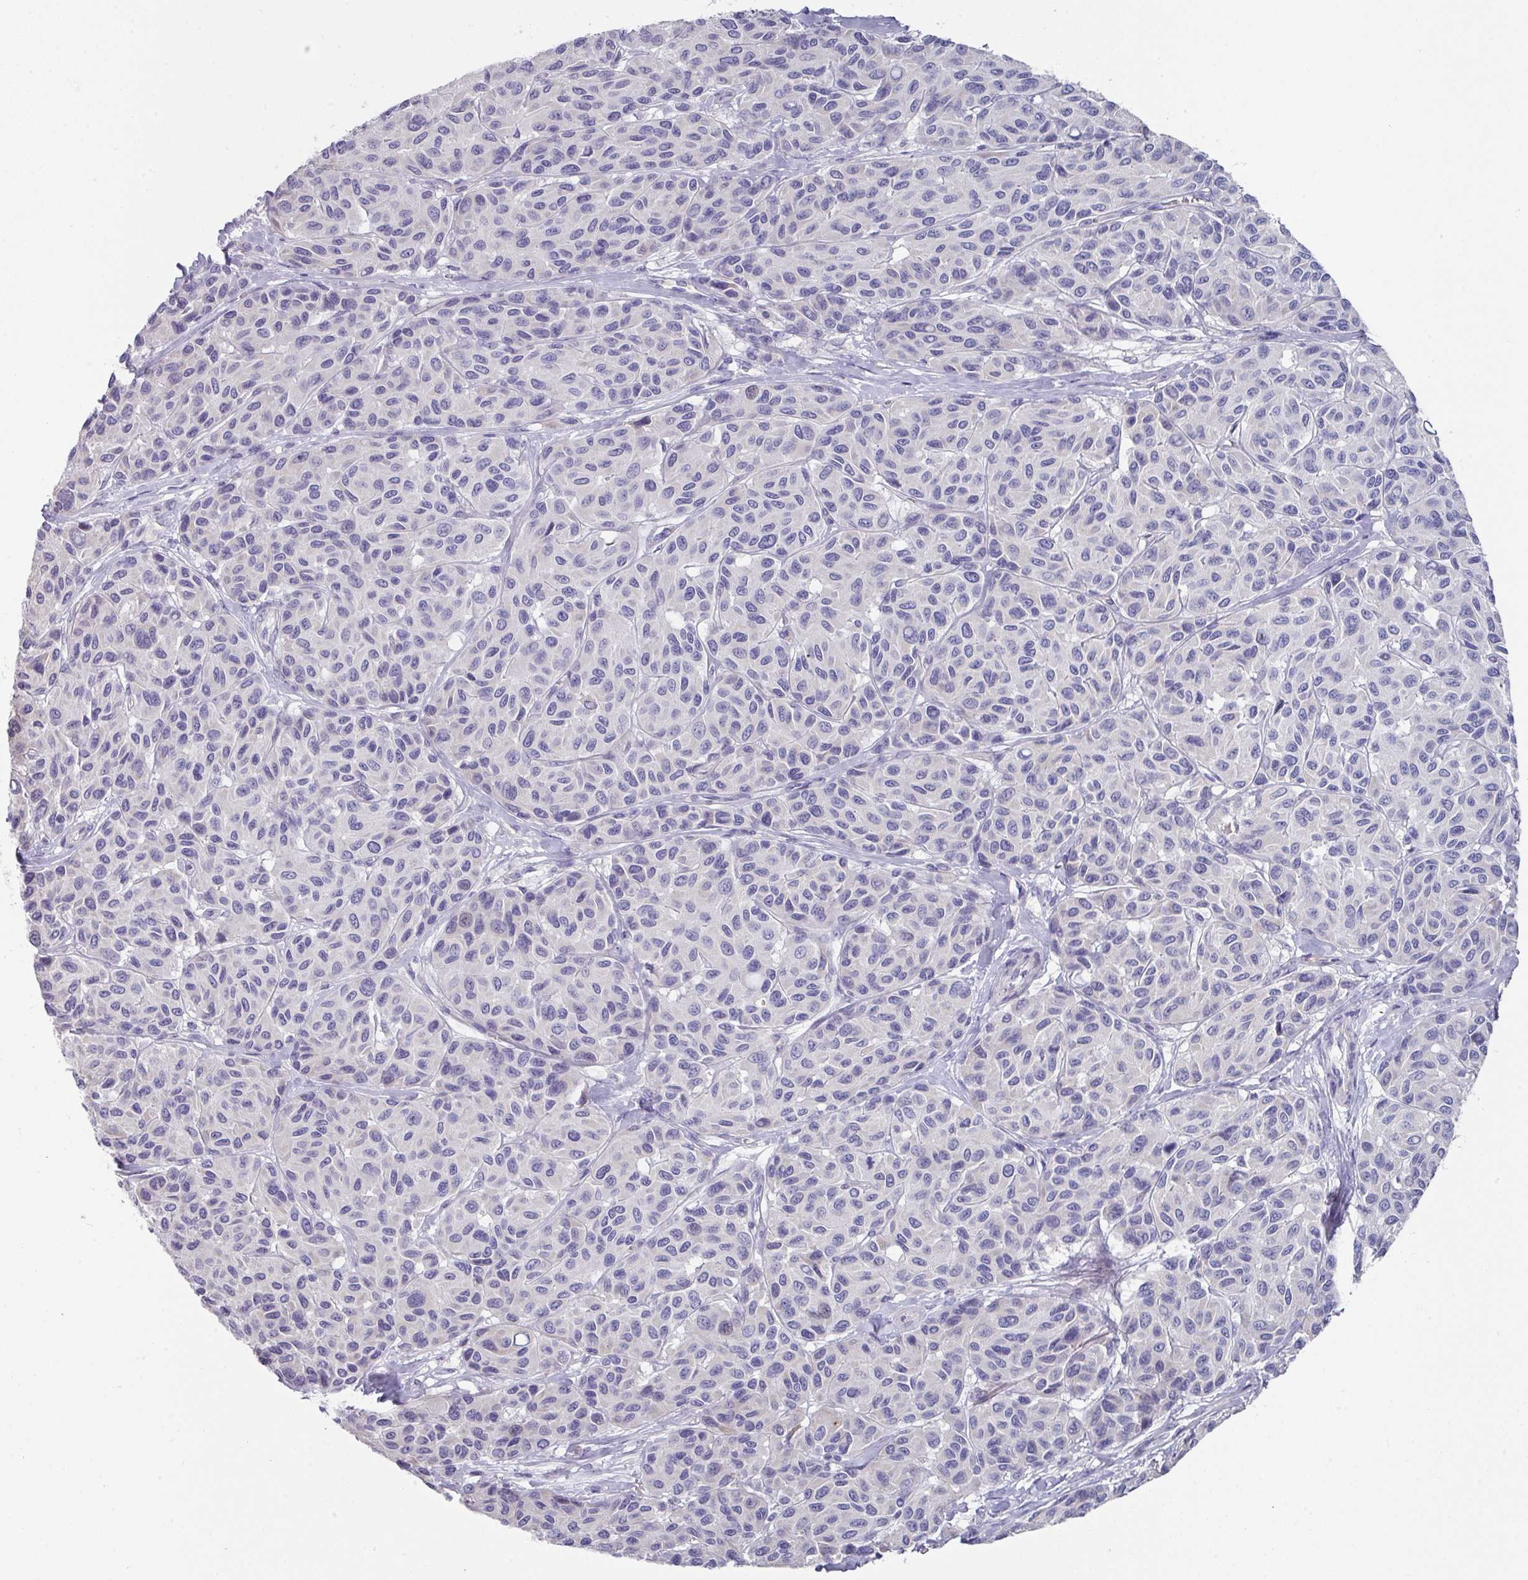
{"staining": {"intensity": "negative", "quantity": "none", "location": "none"}, "tissue": "melanoma", "cell_type": "Tumor cells", "image_type": "cancer", "snomed": [{"axis": "morphology", "description": "Malignant melanoma, NOS"}, {"axis": "topography", "description": "Skin"}], "caption": "Photomicrograph shows no protein positivity in tumor cells of malignant melanoma tissue. (Immunohistochemistry (ihc), brightfield microscopy, high magnification).", "gene": "DEFB115", "patient": {"sex": "female", "age": 66}}